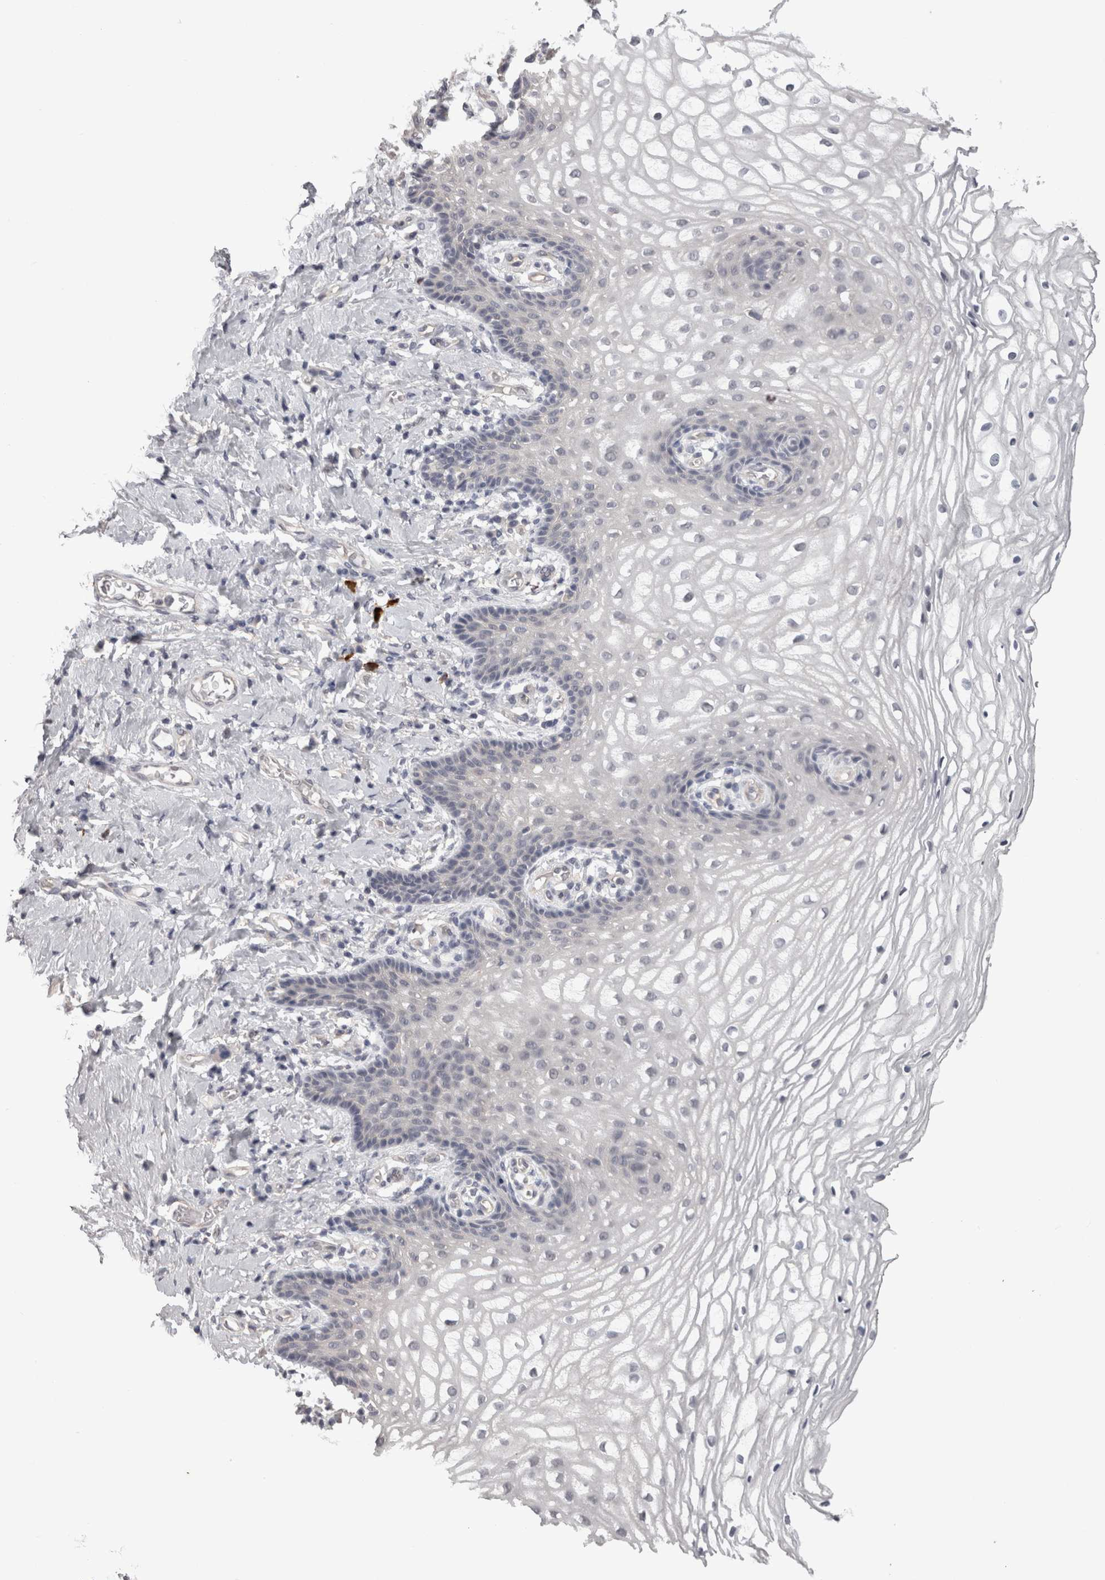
{"staining": {"intensity": "negative", "quantity": "none", "location": "none"}, "tissue": "vagina", "cell_type": "Squamous epithelial cells", "image_type": "normal", "snomed": [{"axis": "morphology", "description": "Normal tissue, NOS"}, {"axis": "topography", "description": "Vagina"}], "caption": "The IHC histopathology image has no significant staining in squamous epithelial cells of vagina. The staining was performed using DAB to visualize the protein expression in brown, while the nuclei were stained in blue with hematoxylin (Magnification: 20x).", "gene": "LYZL6", "patient": {"sex": "female", "age": 60}}